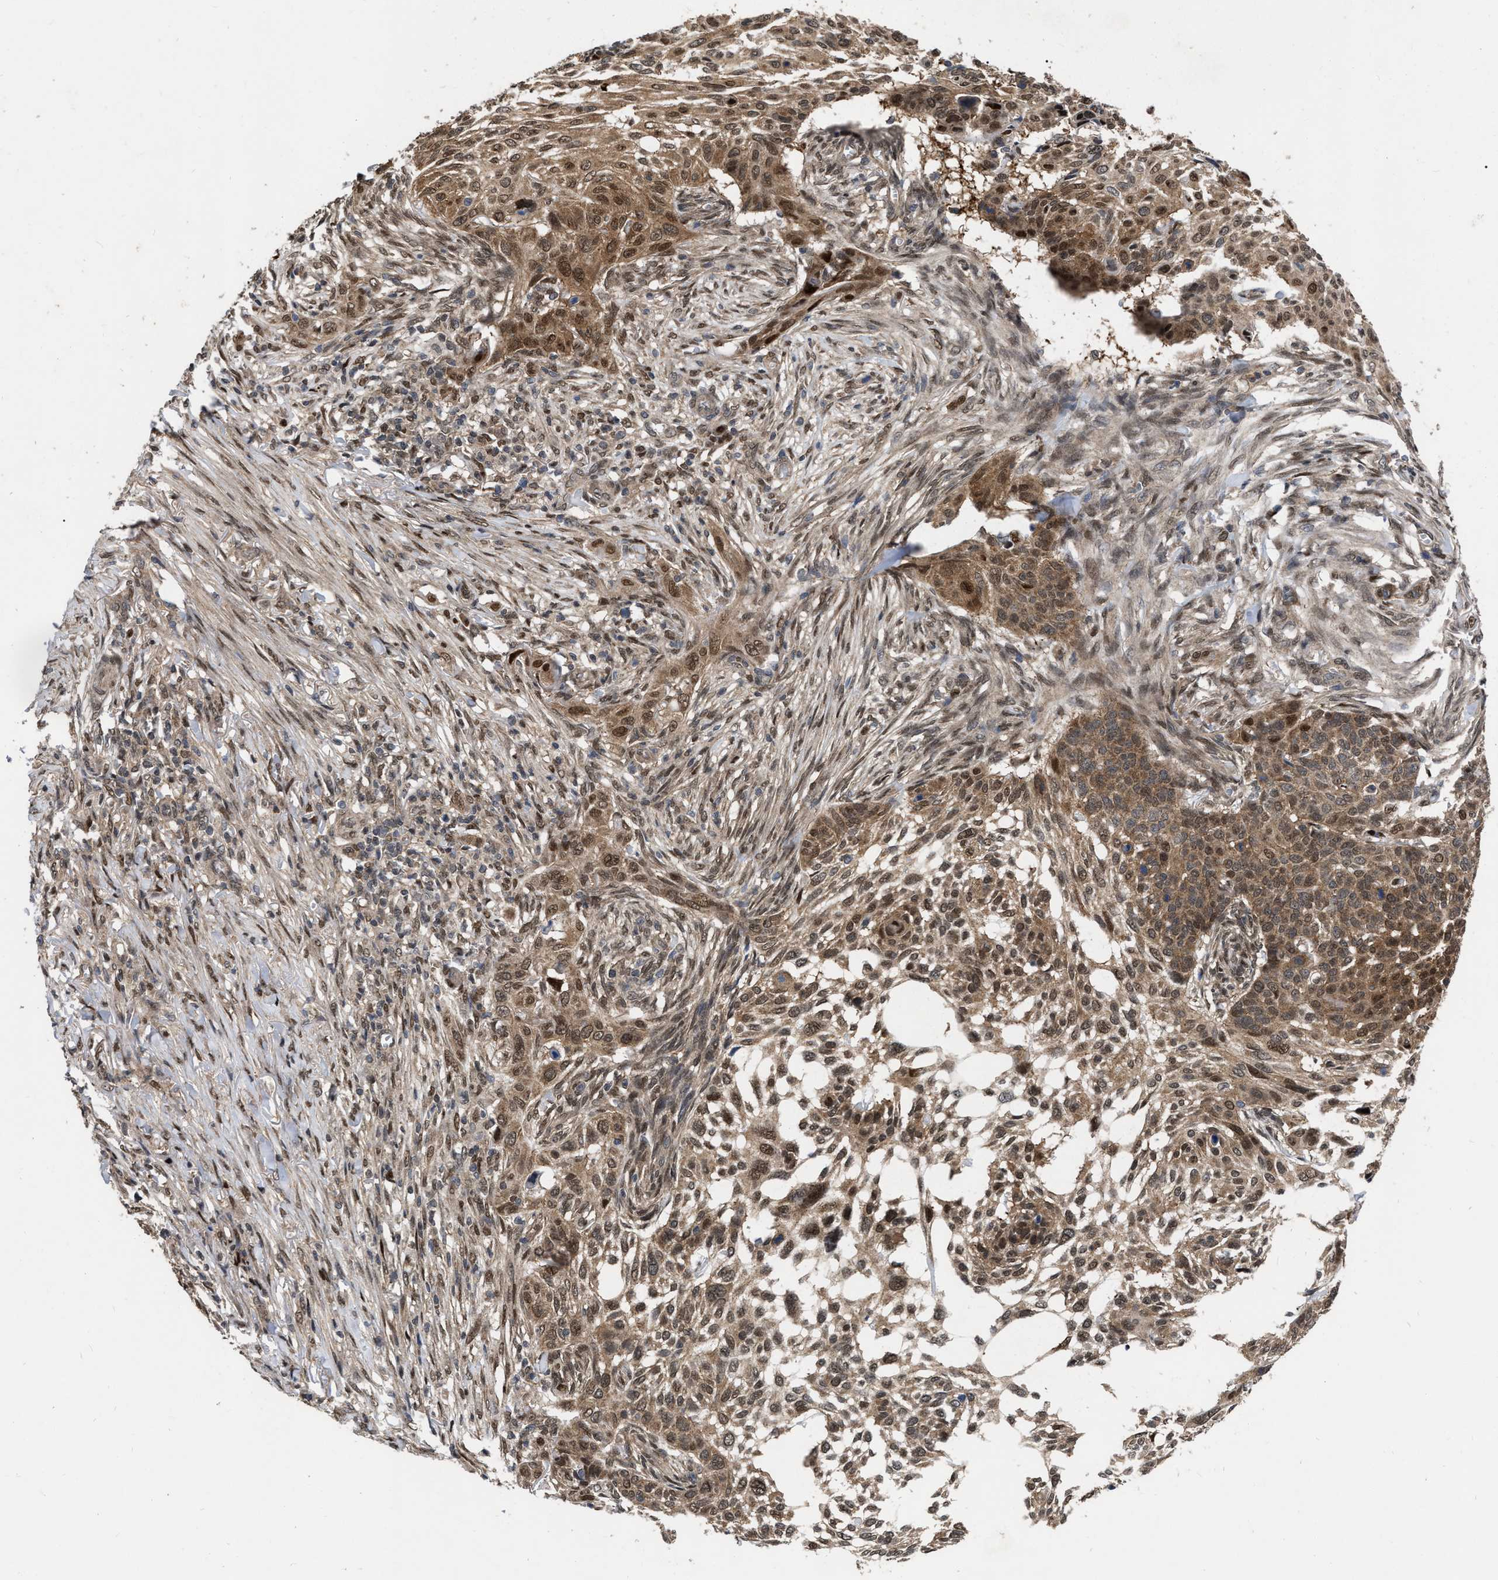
{"staining": {"intensity": "moderate", "quantity": ">75%", "location": "cytoplasmic/membranous,nuclear"}, "tissue": "skin cancer", "cell_type": "Tumor cells", "image_type": "cancer", "snomed": [{"axis": "morphology", "description": "Basal cell carcinoma"}, {"axis": "topography", "description": "Skin"}], "caption": "Immunohistochemistry (DAB) staining of skin basal cell carcinoma shows moderate cytoplasmic/membranous and nuclear protein positivity in about >75% of tumor cells.", "gene": "MDM4", "patient": {"sex": "male", "age": 85}}